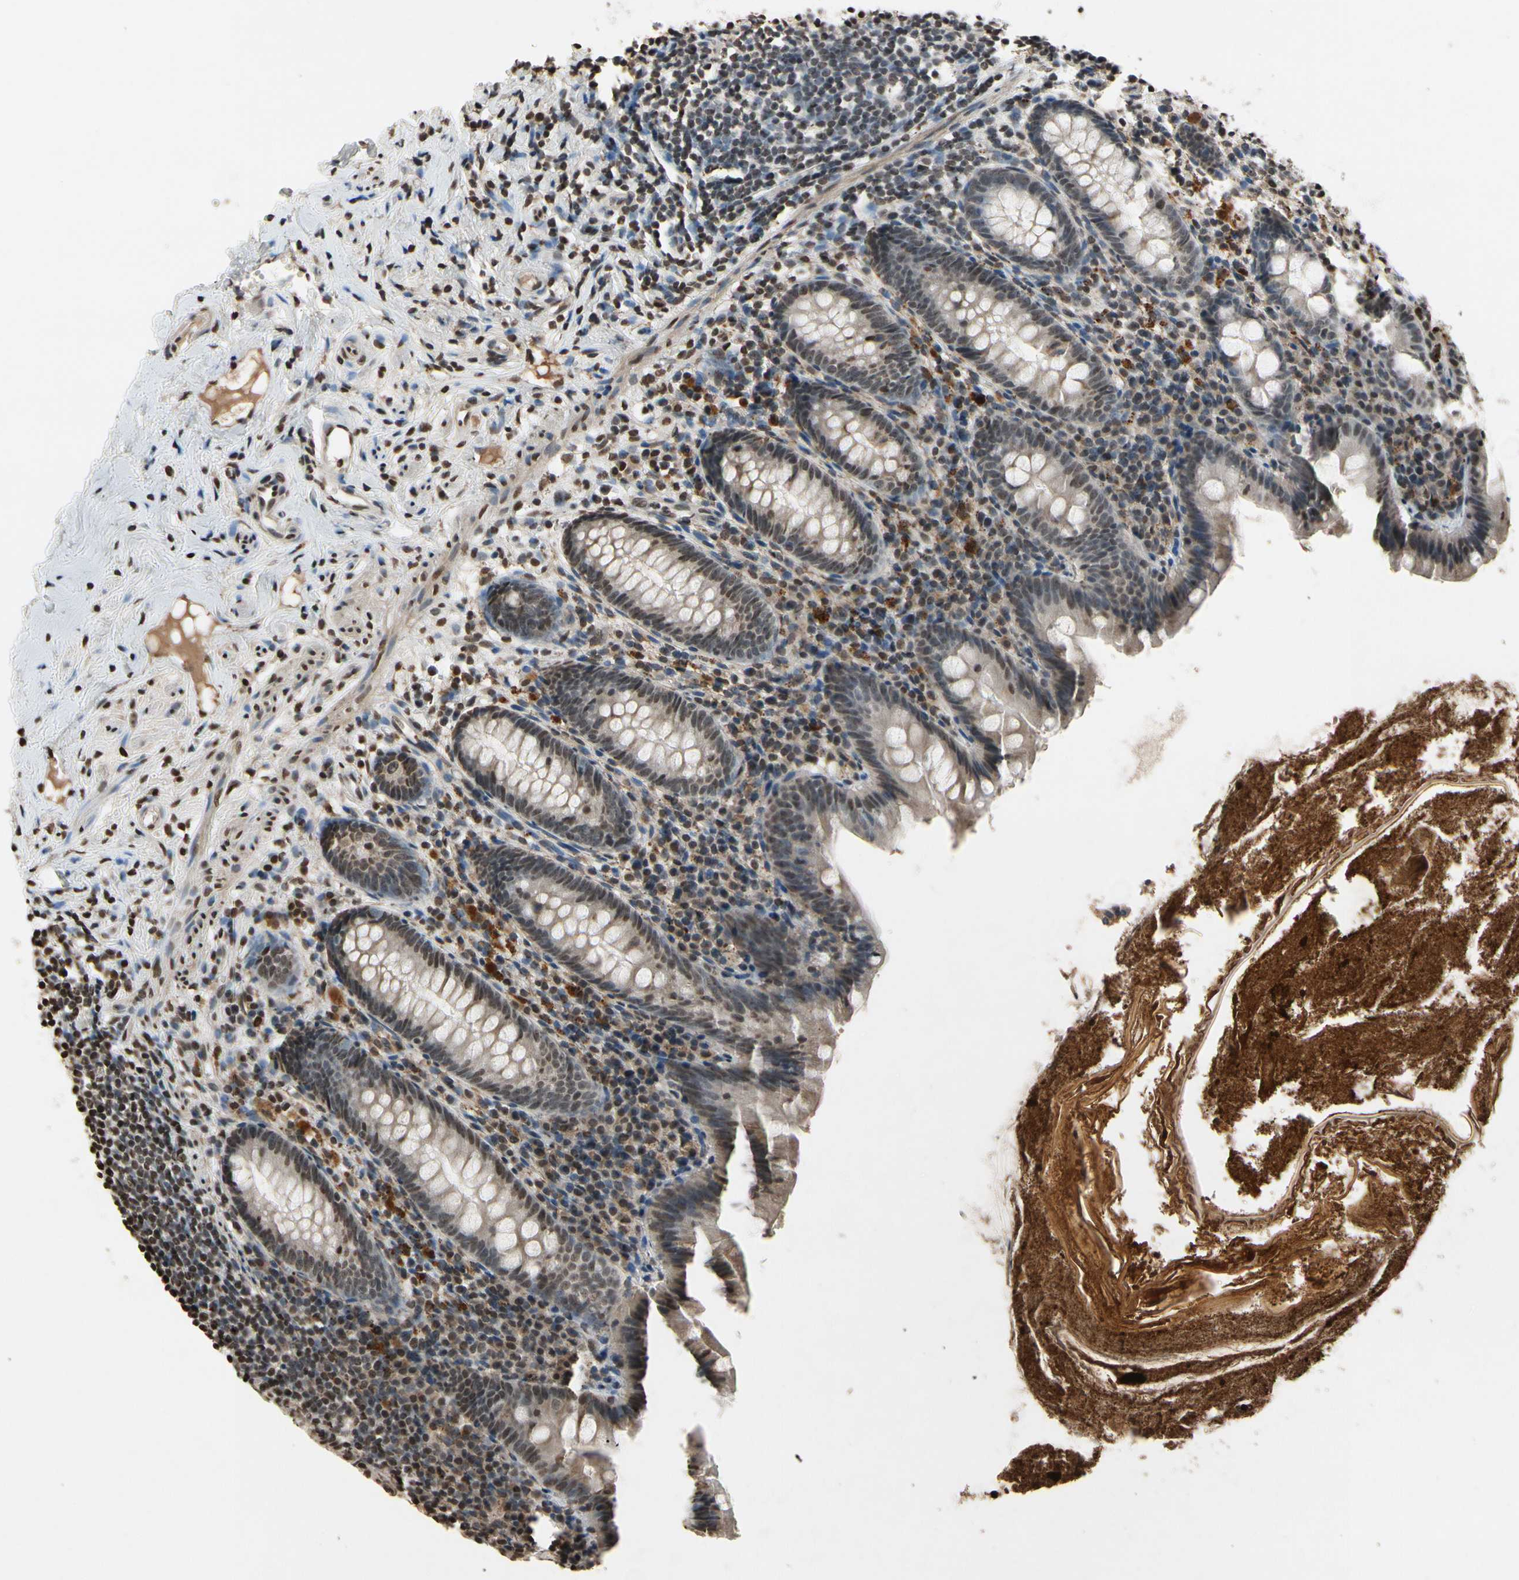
{"staining": {"intensity": "moderate", "quantity": ">75%", "location": "nuclear"}, "tissue": "appendix", "cell_type": "Glandular cells", "image_type": "normal", "snomed": [{"axis": "morphology", "description": "Normal tissue, NOS"}, {"axis": "topography", "description": "Appendix"}], "caption": "The image exhibits staining of benign appendix, revealing moderate nuclear protein staining (brown color) within glandular cells. The protein of interest is stained brown, and the nuclei are stained in blue (DAB IHC with brightfield microscopy, high magnification).", "gene": "HIPK2", "patient": {"sex": "male", "age": 52}}